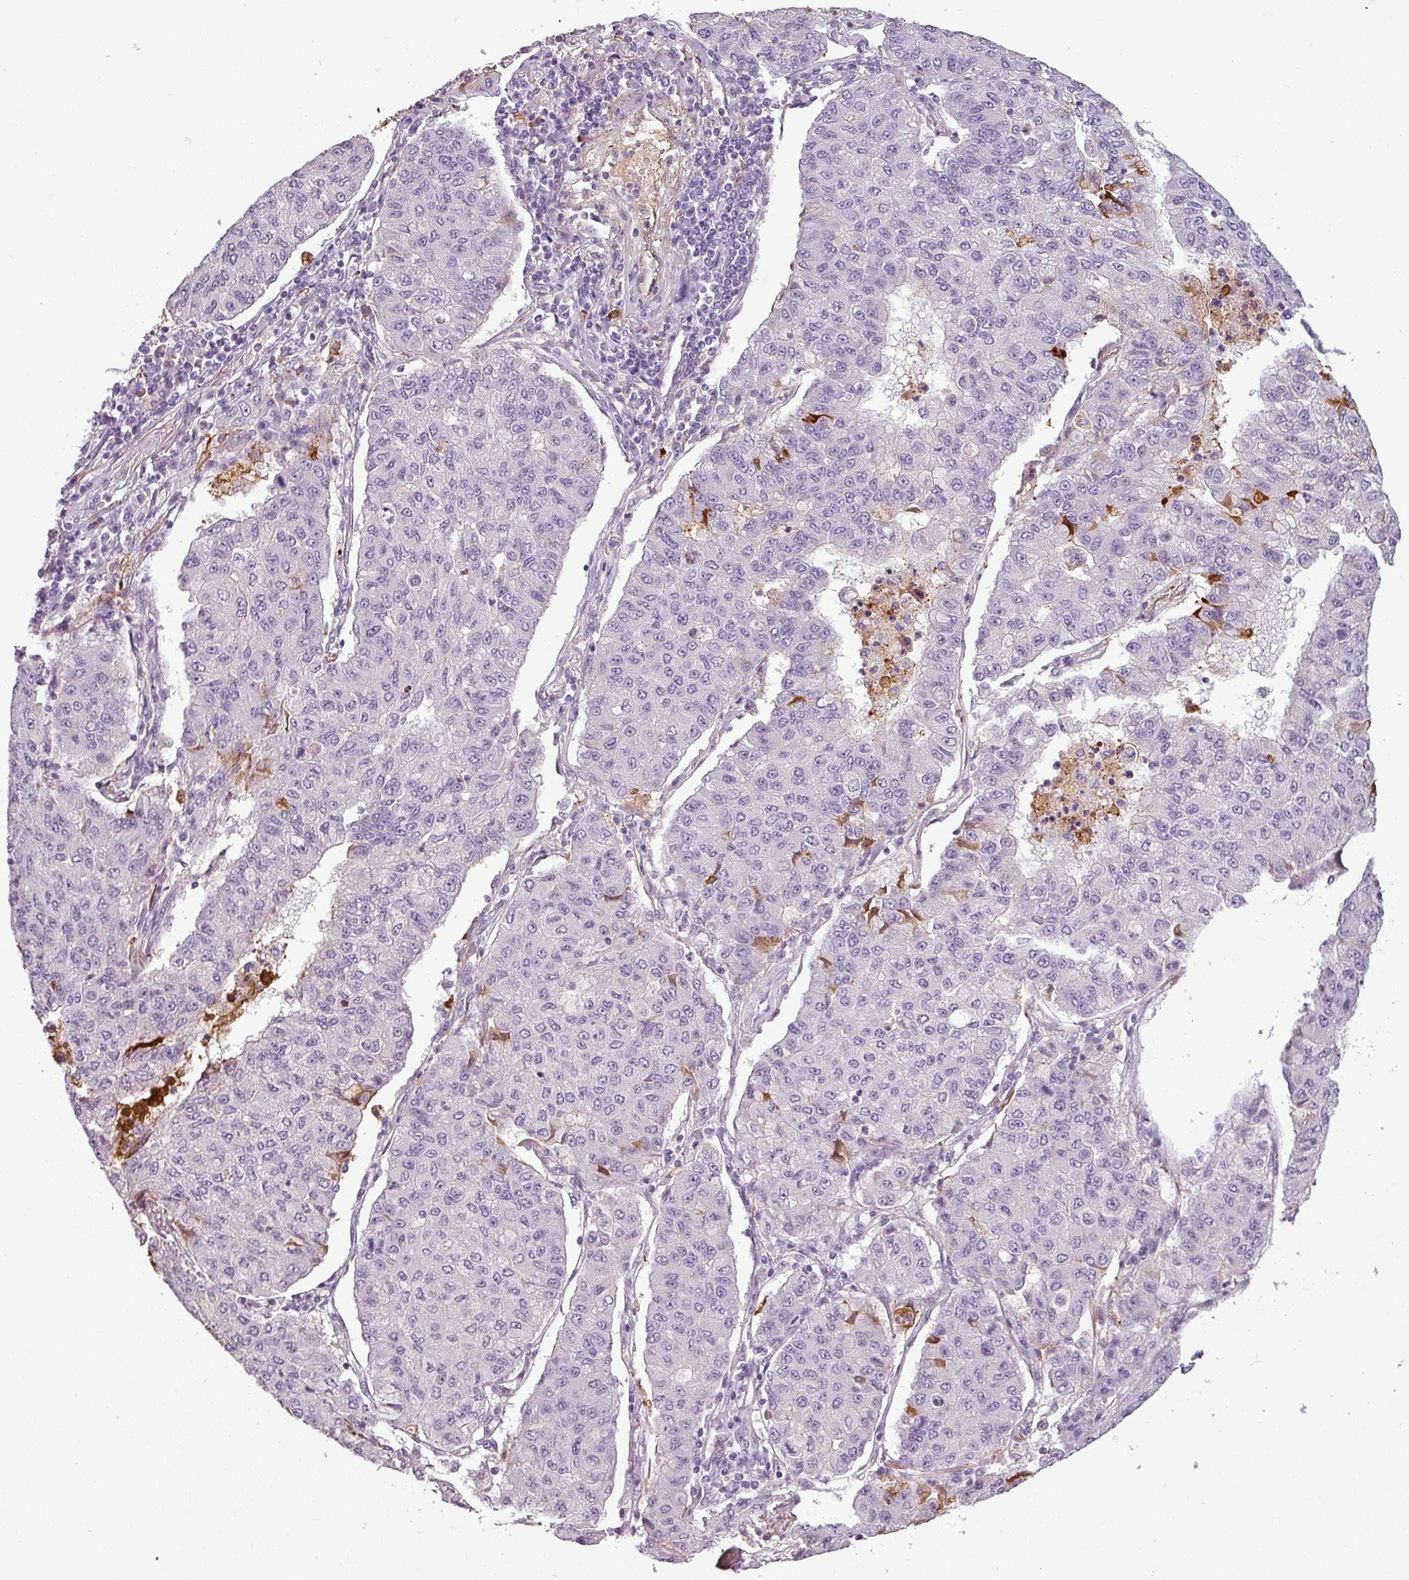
{"staining": {"intensity": "negative", "quantity": "none", "location": "none"}, "tissue": "lung cancer", "cell_type": "Tumor cells", "image_type": "cancer", "snomed": [{"axis": "morphology", "description": "Squamous cell carcinoma, NOS"}, {"axis": "topography", "description": "Lung"}], "caption": "Lung cancer was stained to show a protein in brown. There is no significant expression in tumor cells.", "gene": "APOC1", "patient": {"sex": "male", "age": 74}}